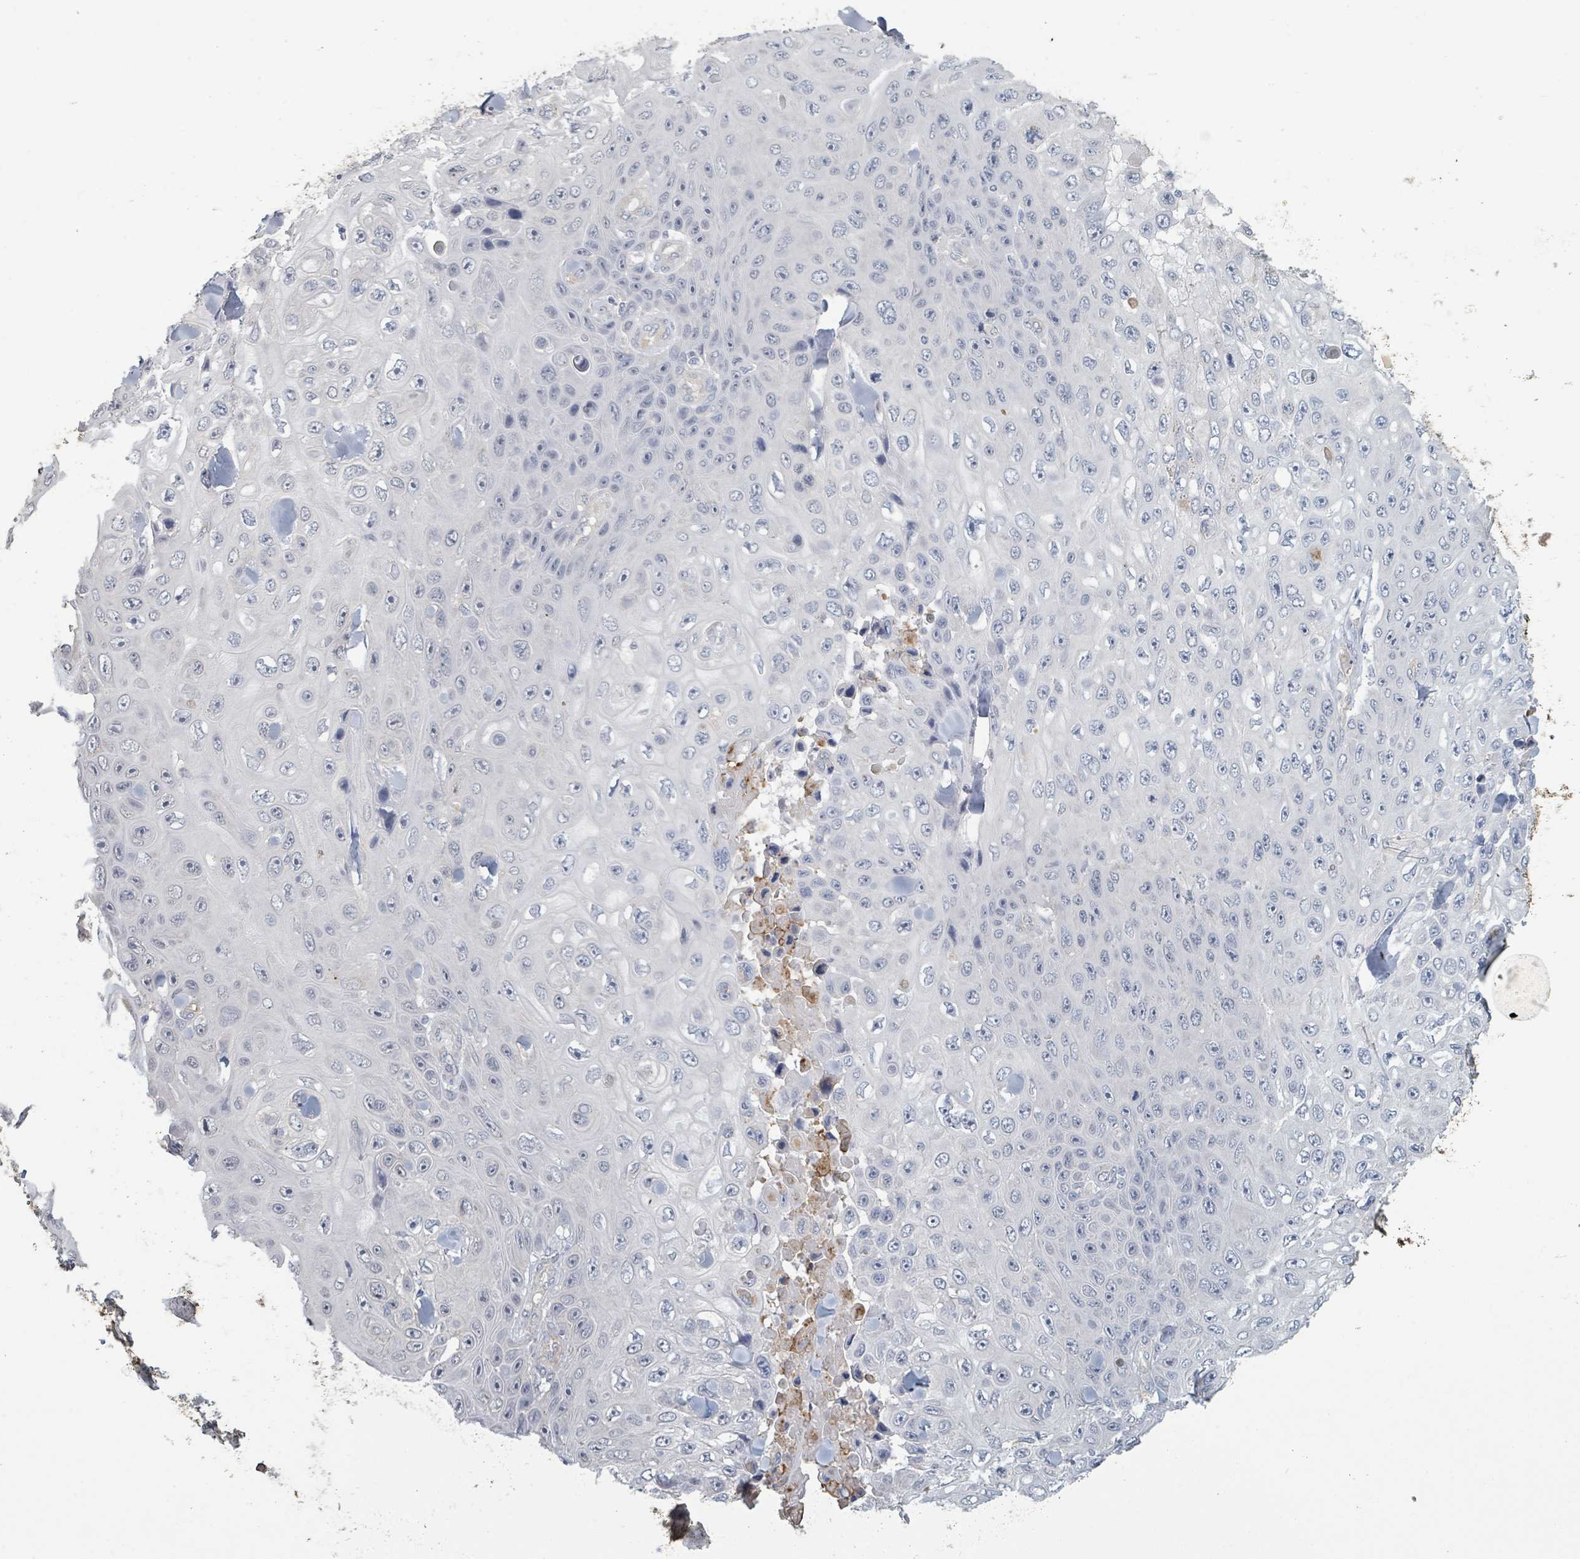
{"staining": {"intensity": "negative", "quantity": "none", "location": "none"}, "tissue": "skin cancer", "cell_type": "Tumor cells", "image_type": "cancer", "snomed": [{"axis": "morphology", "description": "Squamous cell carcinoma, NOS"}, {"axis": "topography", "description": "Skin"}], "caption": "The immunohistochemistry image has no significant positivity in tumor cells of skin cancer (squamous cell carcinoma) tissue.", "gene": "PLAUR", "patient": {"sex": "male", "age": 82}}